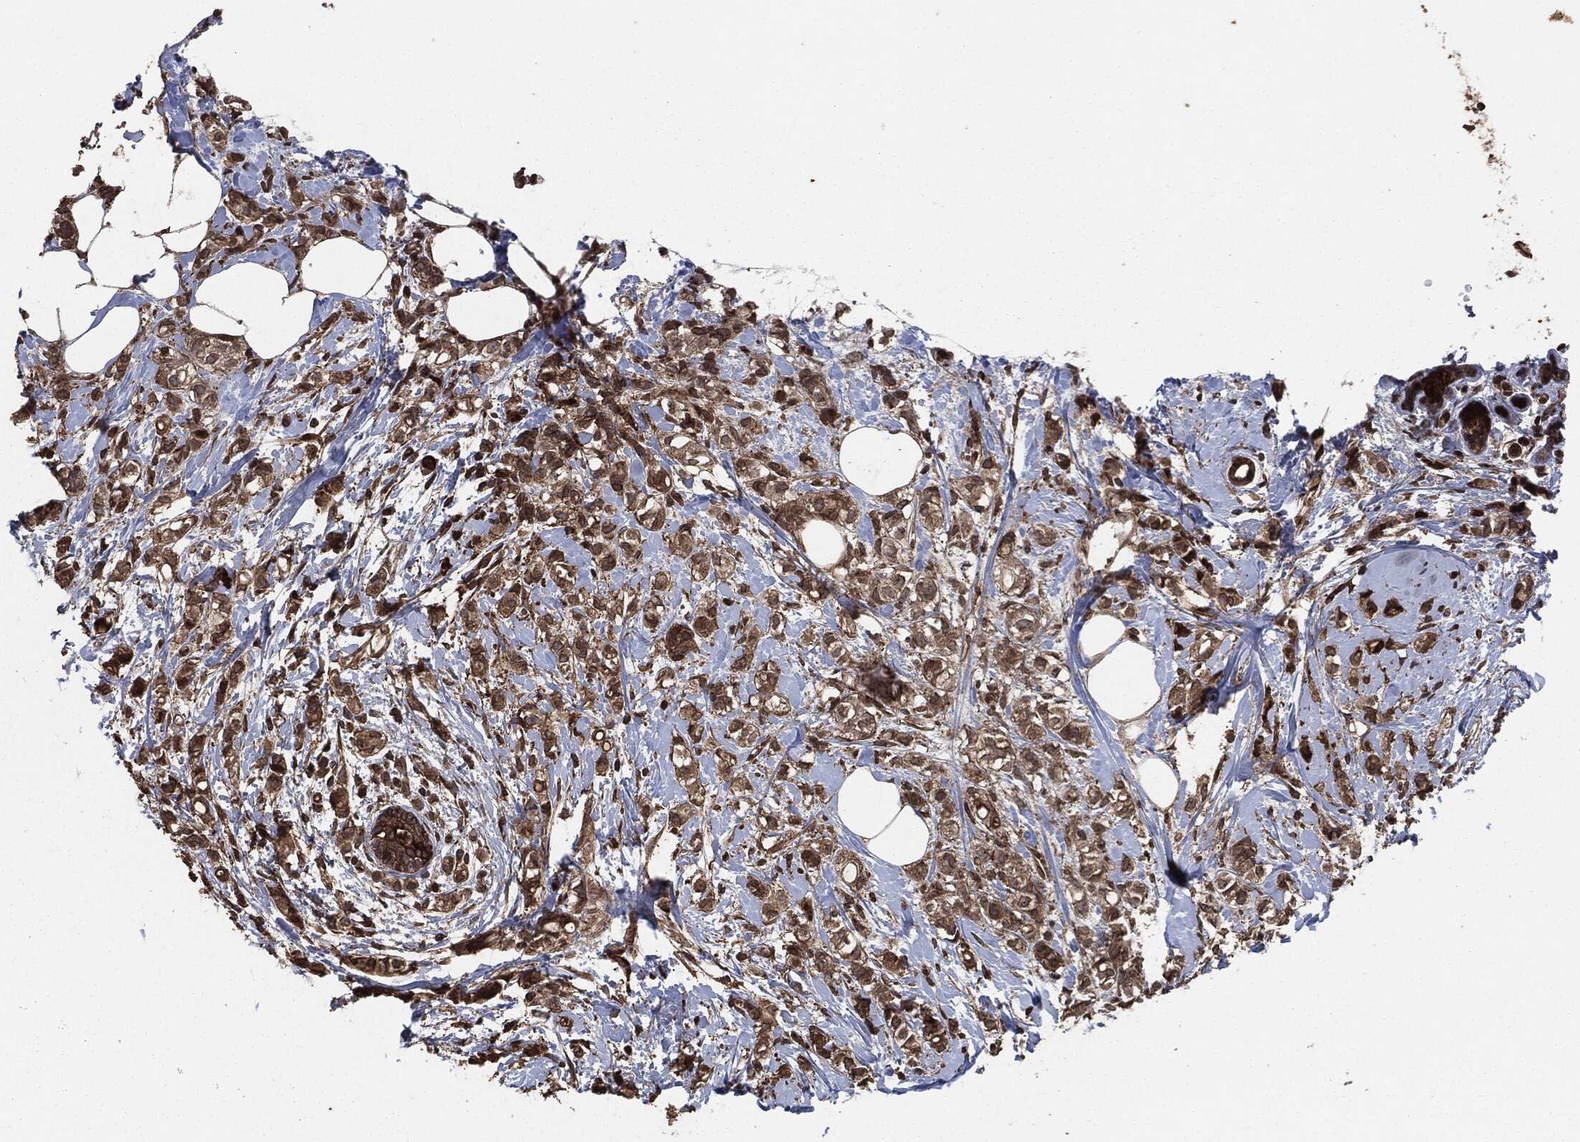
{"staining": {"intensity": "moderate", "quantity": ">75%", "location": "cytoplasmic/membranous"}, "tissue": "breast cancer", "cell_type": "Tumor cells", "image_type": "cancer", "snomed": [{"axis": "morphology", "description": "Normal tissue, NOS"}, {"axis": "morphology", "description": "Duct carcinoma"}, {"axis": "topography", "description": "Breast"}], "caption": "A histopathology image of human breast invasive ductal carcinoma stained for a protein exhibits moderate cytoplasmic/membranous brown staining in tumor cells.", "gene": "IFIT1", "patient": {"sex": "female", "age": 44}}